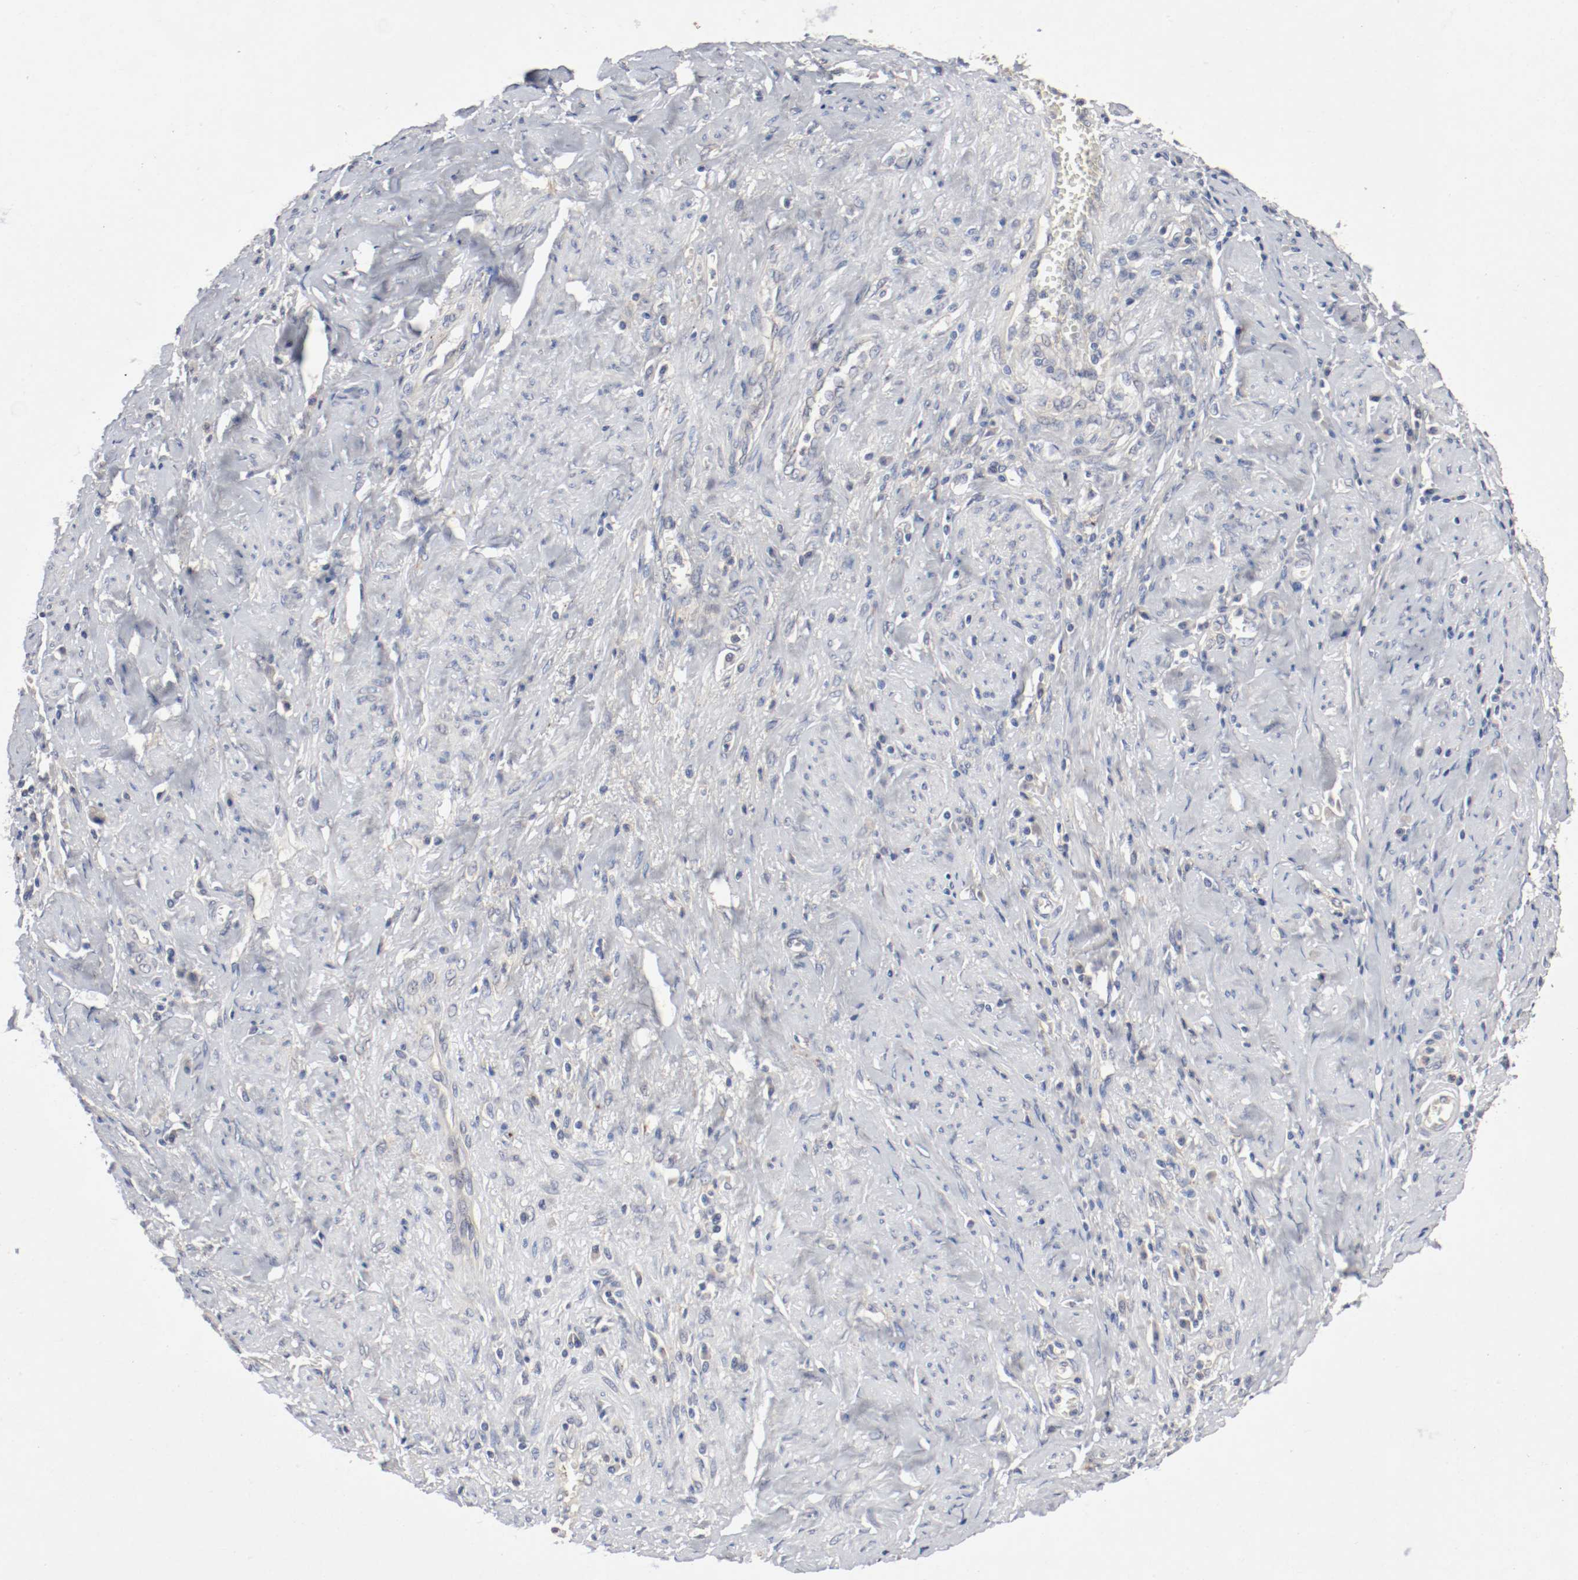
{"staining": {"intensity": "weak", "quantity": "<25%", "location": "cytoplasmic/membranous"}, "tissue": "cervical cancer", "cell_type": "Tumor cells", "image_type": "cancer", "snomed": [{"axis": "morphology", "description": "Squamous cell carcinoma, NOS"}, {"axis": "topography", "description": "Cervix"}], "caption": "An IHC histopathology image of squamous cell carcinoma (cervical) is shown. There is no staining in tumor cells of squamous cell carcinoma (cervical).", "gene": "REN", "patient": {"sex": "female", "age": 53}}